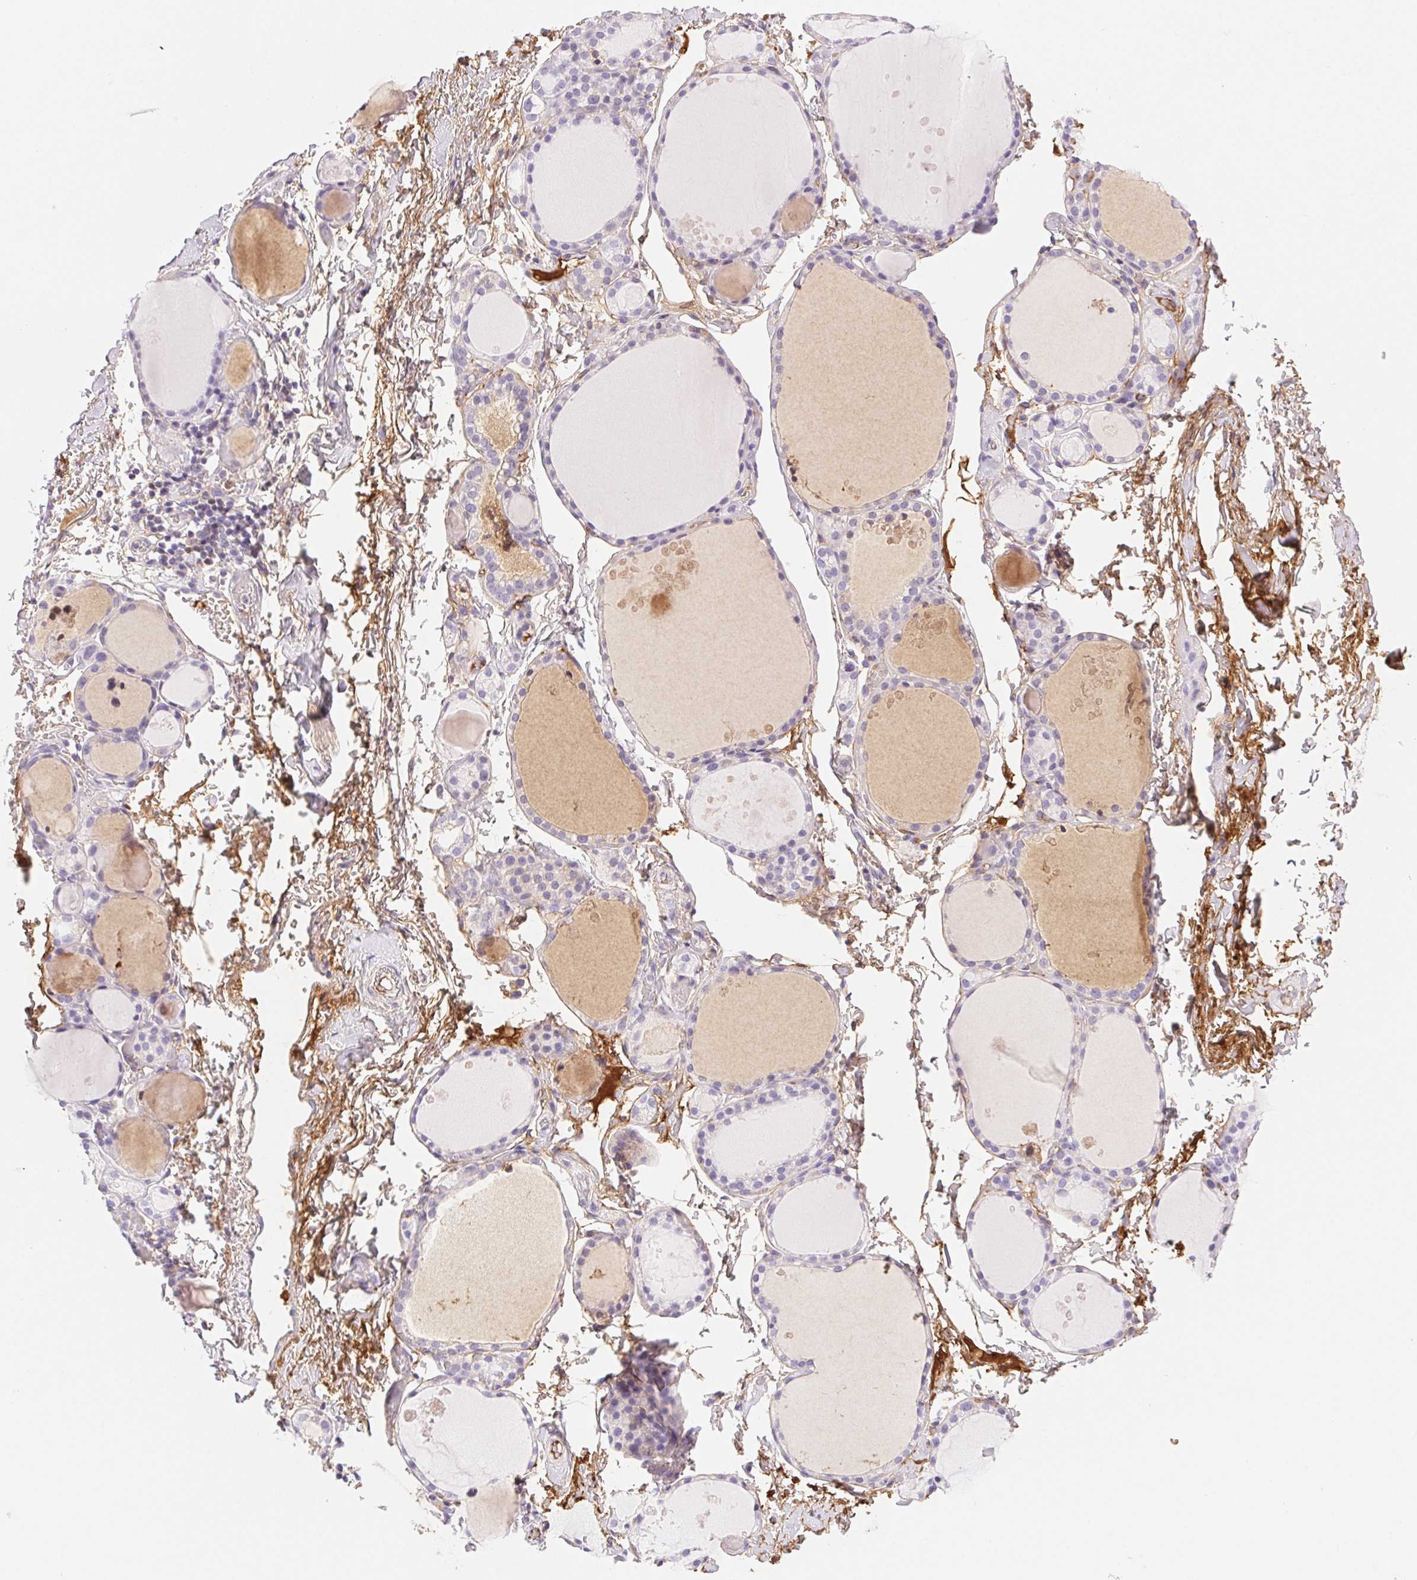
{"staining": {"intensity": "negative", "quantity": "none", "location": "none"}, "tissue": "thyroid gland", "cell_type": "Glandular cells", "image_type": "normal", "snomed": [{"axis": "morphology", "description": "Normal tissue, NOS"}, {"axis": "topography", "description": "Thyroid gland"}], "caption": "IHC of unremarkable thyroid gland reveals no staining in glandular cells.", "gene": "FGA", "patient": {"sex": "male", "age": 68}}